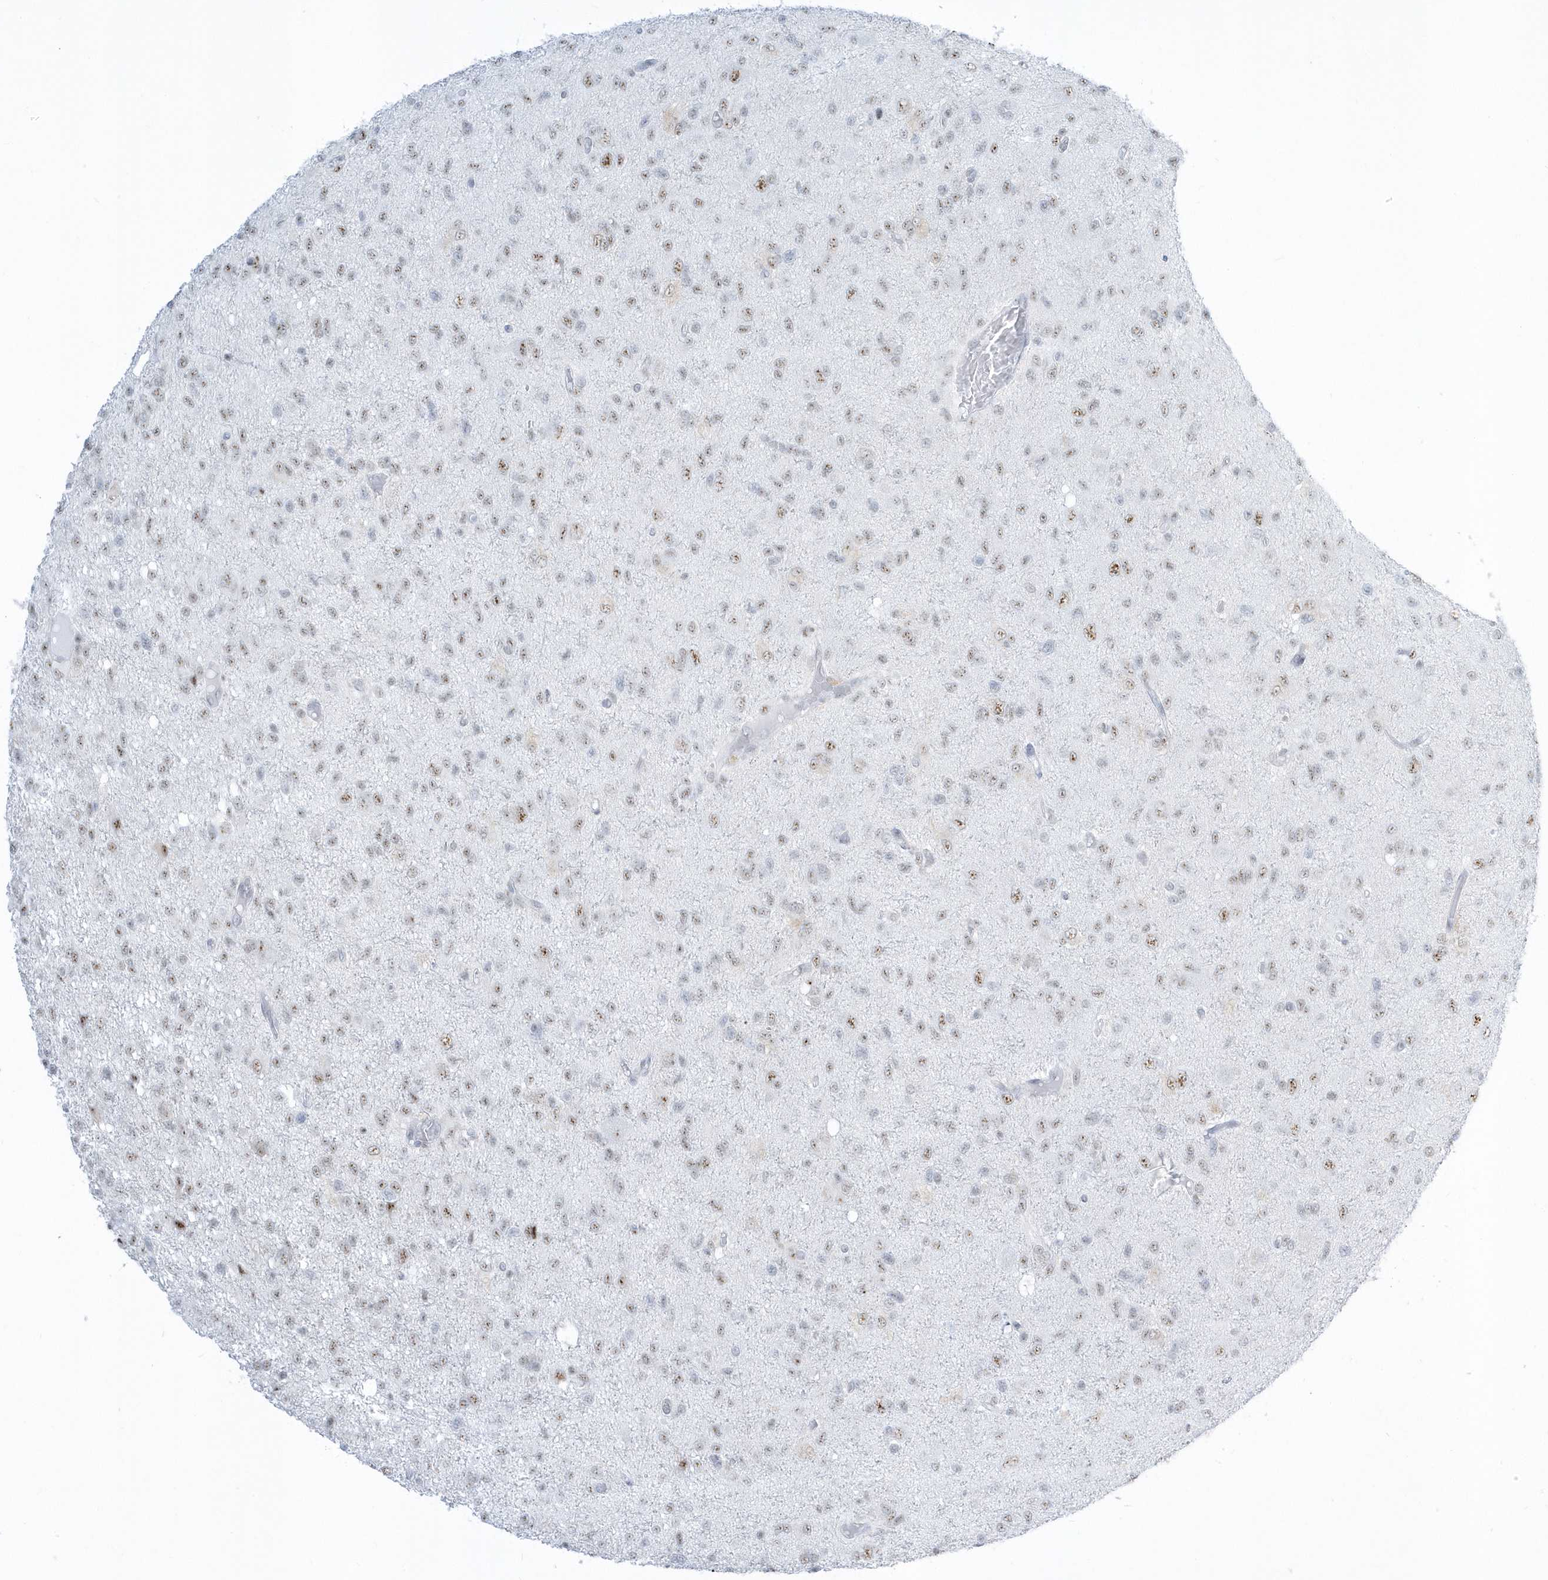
{"staining": {"intensity": "weak", "quantity": ">75%", "location": "nuclear"}, "tissue": "glioma", "cell_type": "Tumor cells", "image_type": "cancer", "snomed": [{"axis": "morphology", "description": "Glioma, malignant, High grade"}, {"axis": "topography", "description": "Brain"}], "caption": "Protein expression analysis of human malignant glioma (high-grade) reveals weak nuclear staining in approximately >75% of tumor cells.", "gene": "PLEKHN1", "patient": {"sex": "female", "age": 59}}